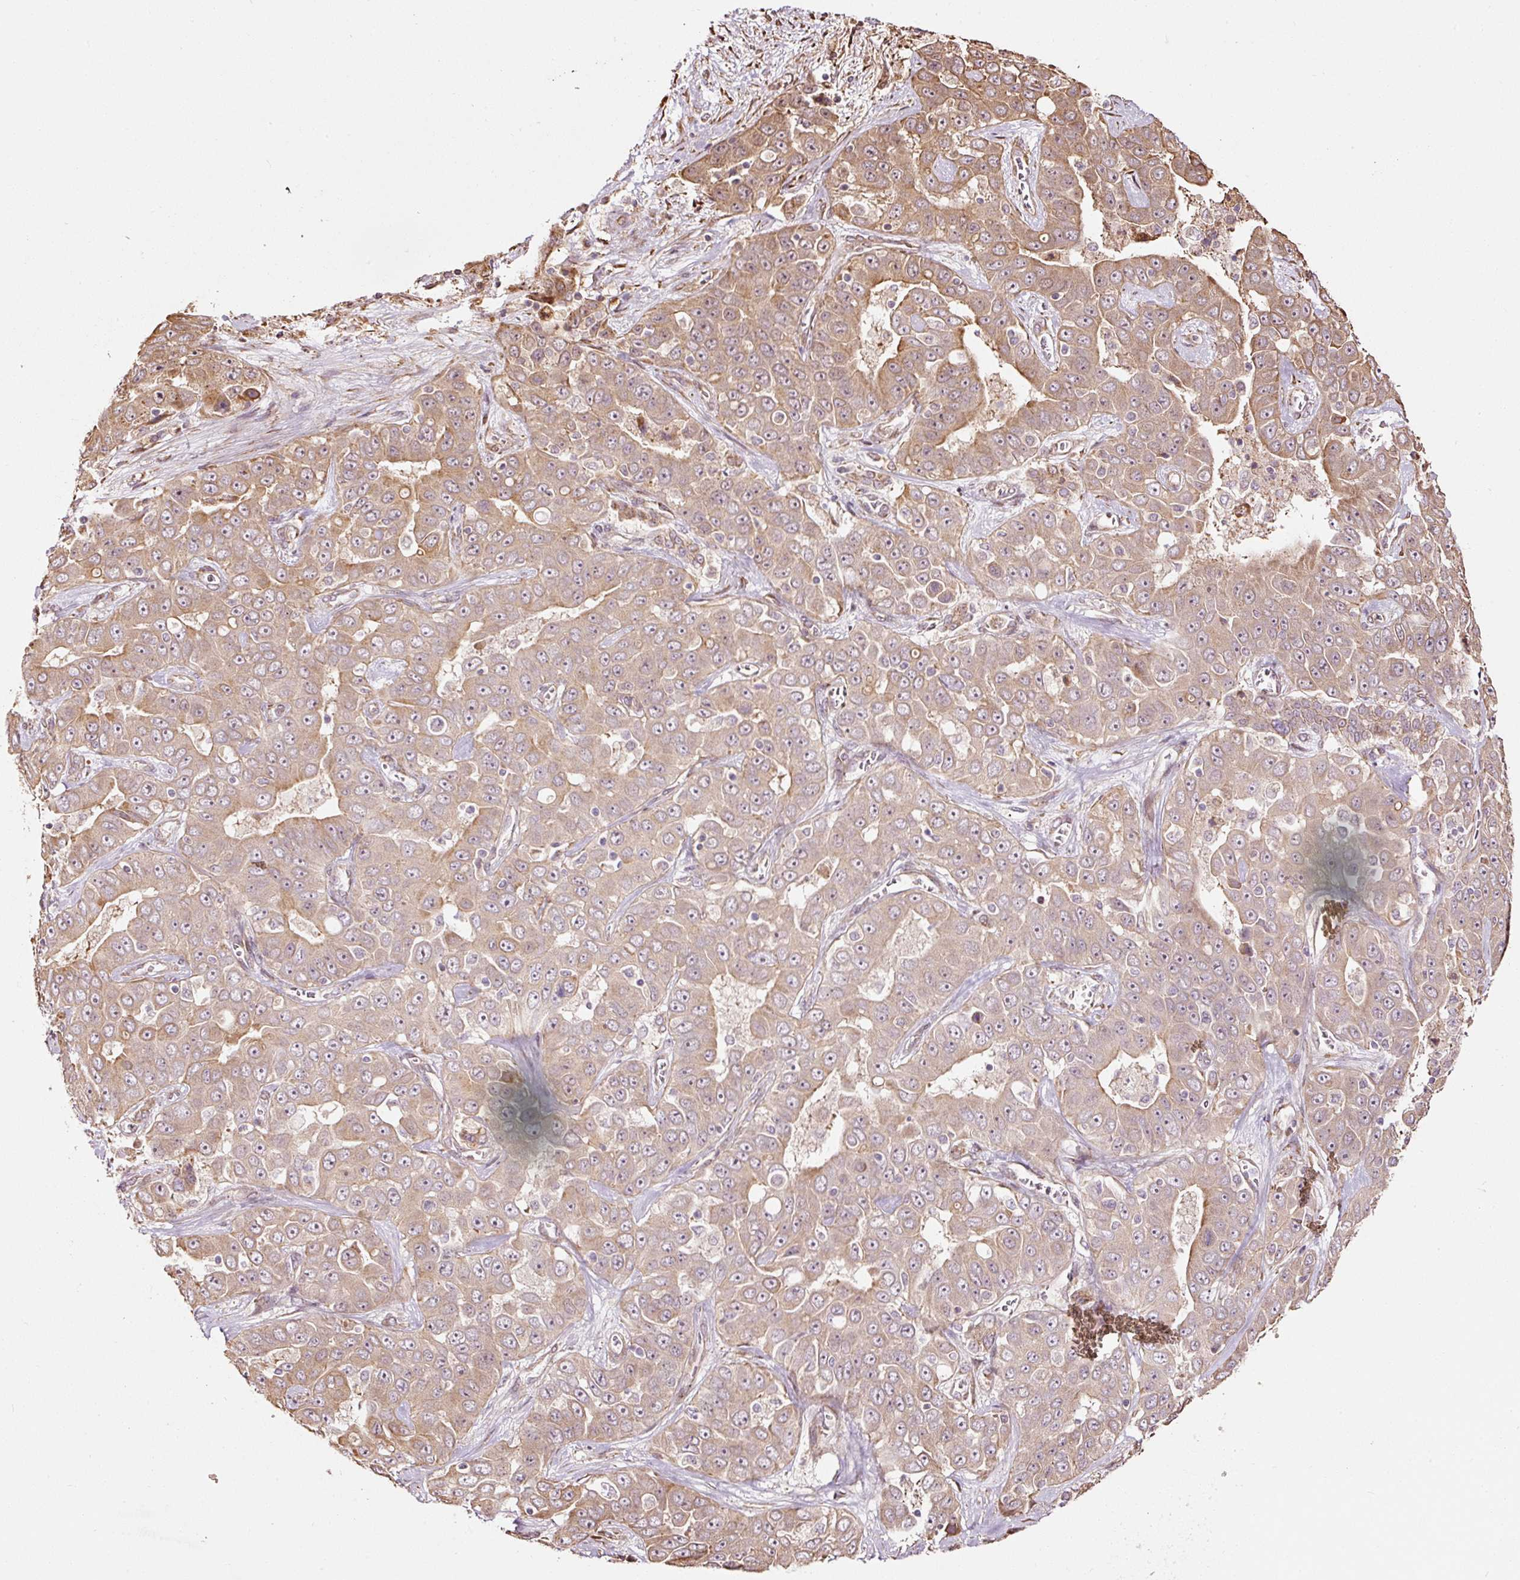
{"staining": {"intensity": "moderate", "quantity": ">75%", "location": "cytoplasmic/membranous"}, "tissue": "liver cancer", "cell_type": "Tumor cells", "image_type": "cancer", "snomed": [{"axis": "morphology", "description": "Cholangiocarcinoma"}, {"axis": "topography", "description": "Liver"}], "caption": "Human cholangiocarcinoma (liver) stained with a protein marker exhibits moderate staining in tumor cells.", "gene": "ETF1", "patient": {"sex": "female", "age": 52}}